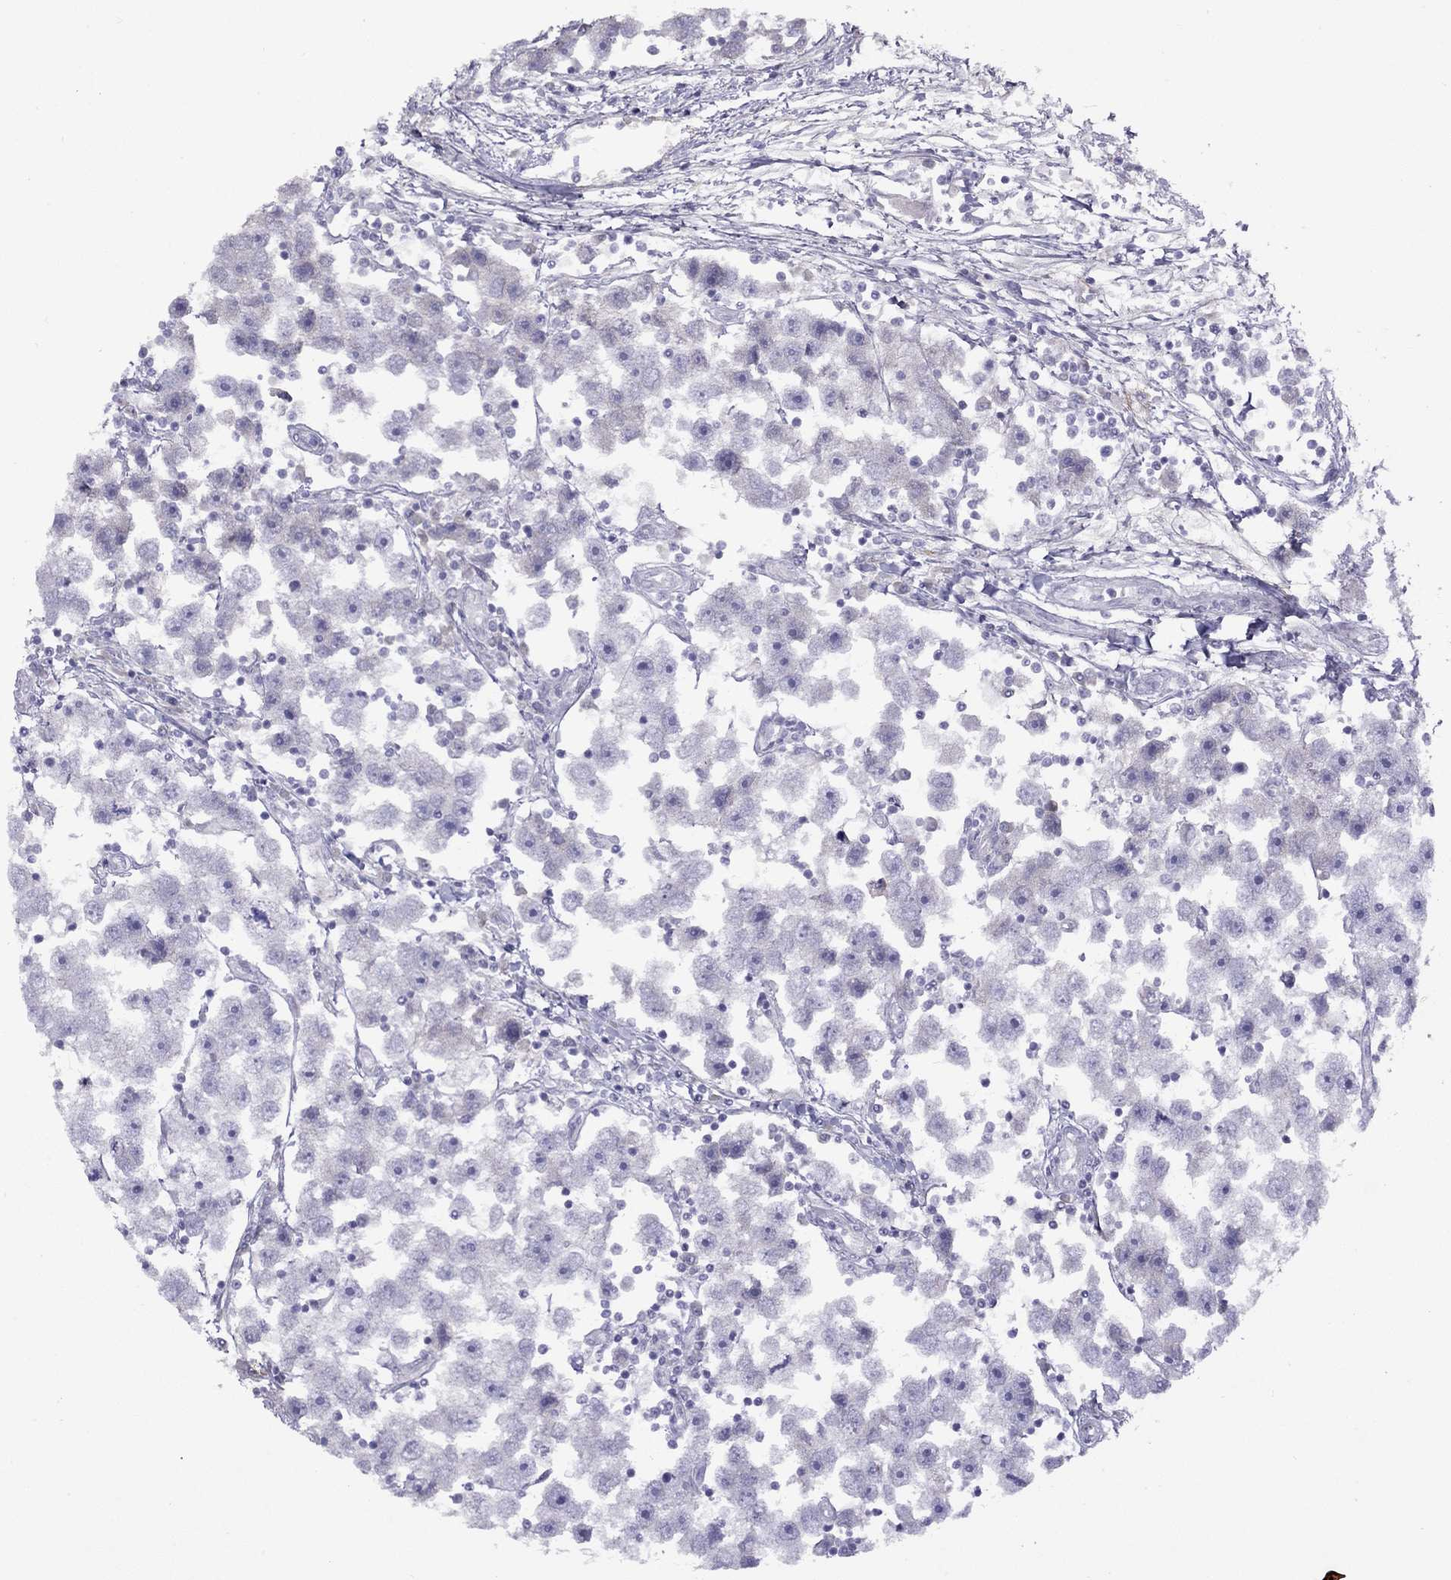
{"staining": {"intensity": "negative", "quantity": "none", "location": "none"}, "tissue": "testis cancer", "cell_type": "Tumor cells", "image_type": "cancer", "snomed": [{"axis": "morphology", "description": "Seminoma, NOS"}, {"axis": "topography", "description": "Testis"}], "caption": "DAB immunohistochemical staining of human testis cancer (seminoma) demonstrates no significant positivity in tumor cells.", "gene": "CPNE4", "patient": {"sex": "male", "age": 30}}